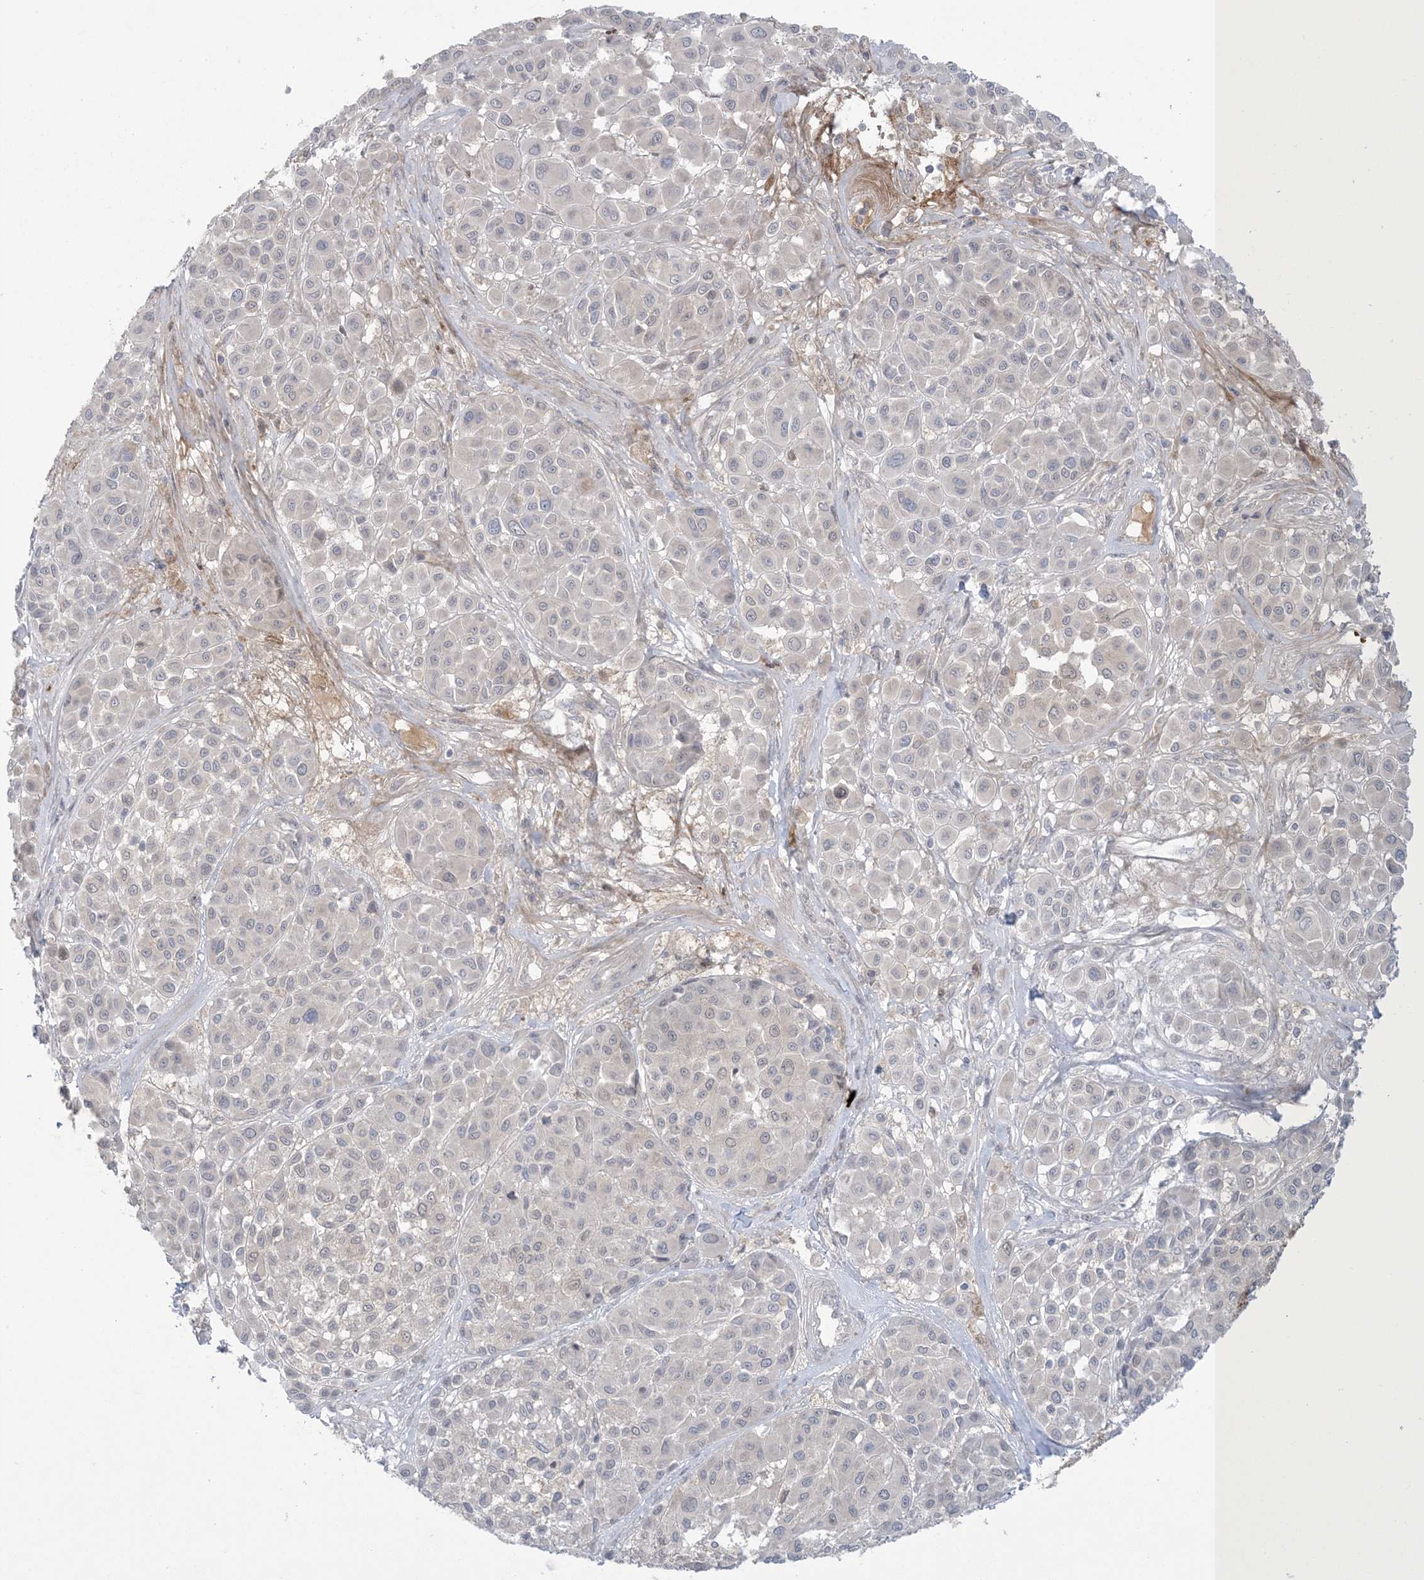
{"staining": {"intensity": "weak", "quantity": "<25%", "location": "cytoplasmic/membranous,nuclear"}, "tissue": "melanoma", "cell_type": "Tumor cells", "image_type": "cancer", "snomed": [{"axis": "morphology", "description": "Malignant melanoma, Metastatic site"}, {"axis": "topography", "description": "Soft tissue"}], "caption": "Malignant melanoma (metastatic site) stained for a protein using IHC reveals no expression tumor cells.", "gene": "NRBP2", "patient": {"sex": "male", "age": 41}}